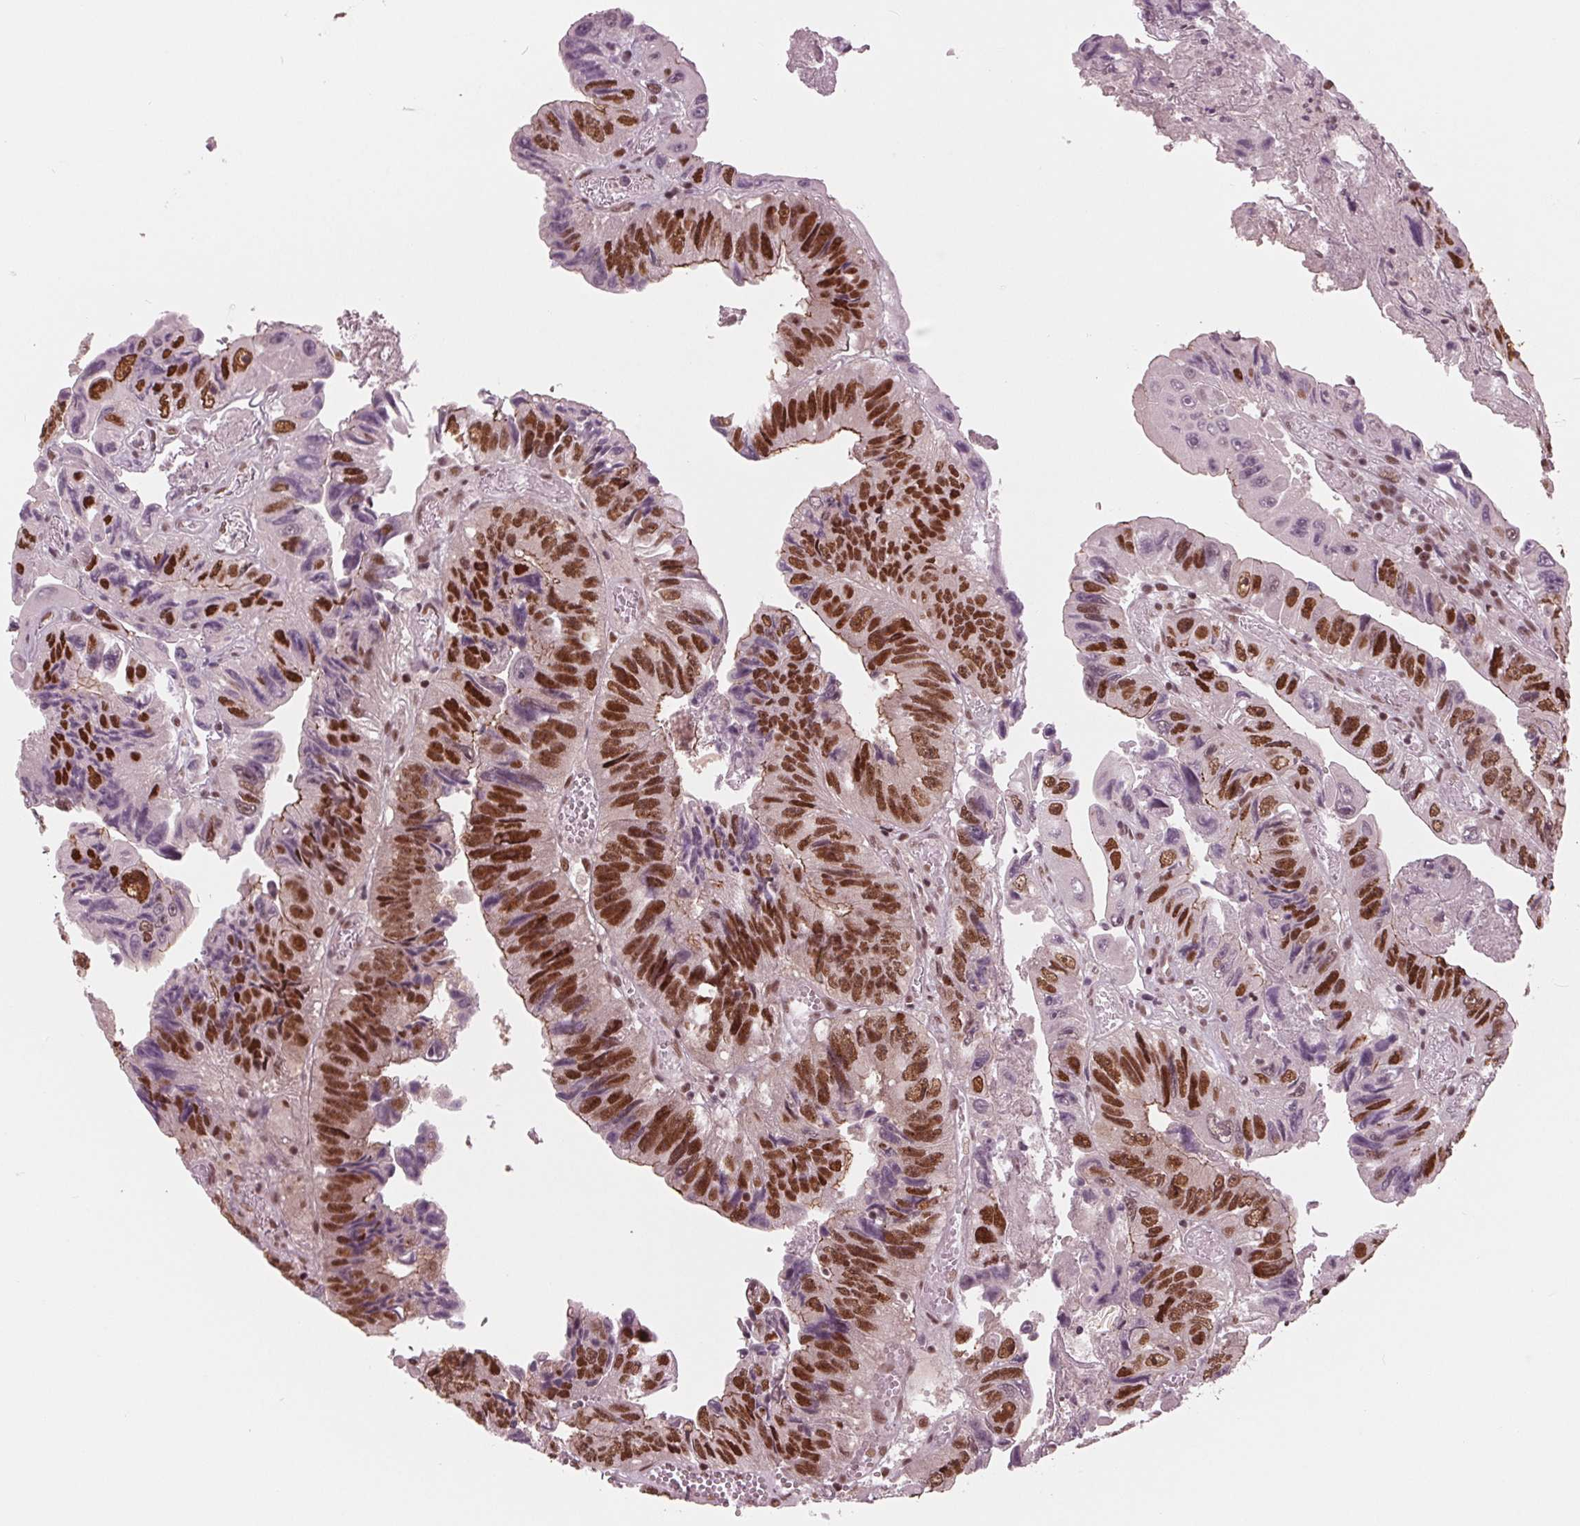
{"staining": {"intensity": "strong", "quantity": ">75%", "location": "cytoplasmic/membranous,nuclear"}, "tissue": "colorectal cancer", "cell_type": "Tumor cells", "image_type": "cancer", "snomed": [{"axis": "morphology", "description": "Adenocarcinoma, NOS"}, {"axis": "topography", "description": "Colon"}], "caption": "Brown immunohistochemical staining in adenocarcinoma (colorectal) reveals strong cytoplasmic/membranous and nuclear positivity in about >75% of tumor cells. (DAB (3,3'-diaminobenzidine) IHC with brightfield microscopy, high magnification).", "gene": "LSM2", "patient": {"sex": "female", "age": 84}}